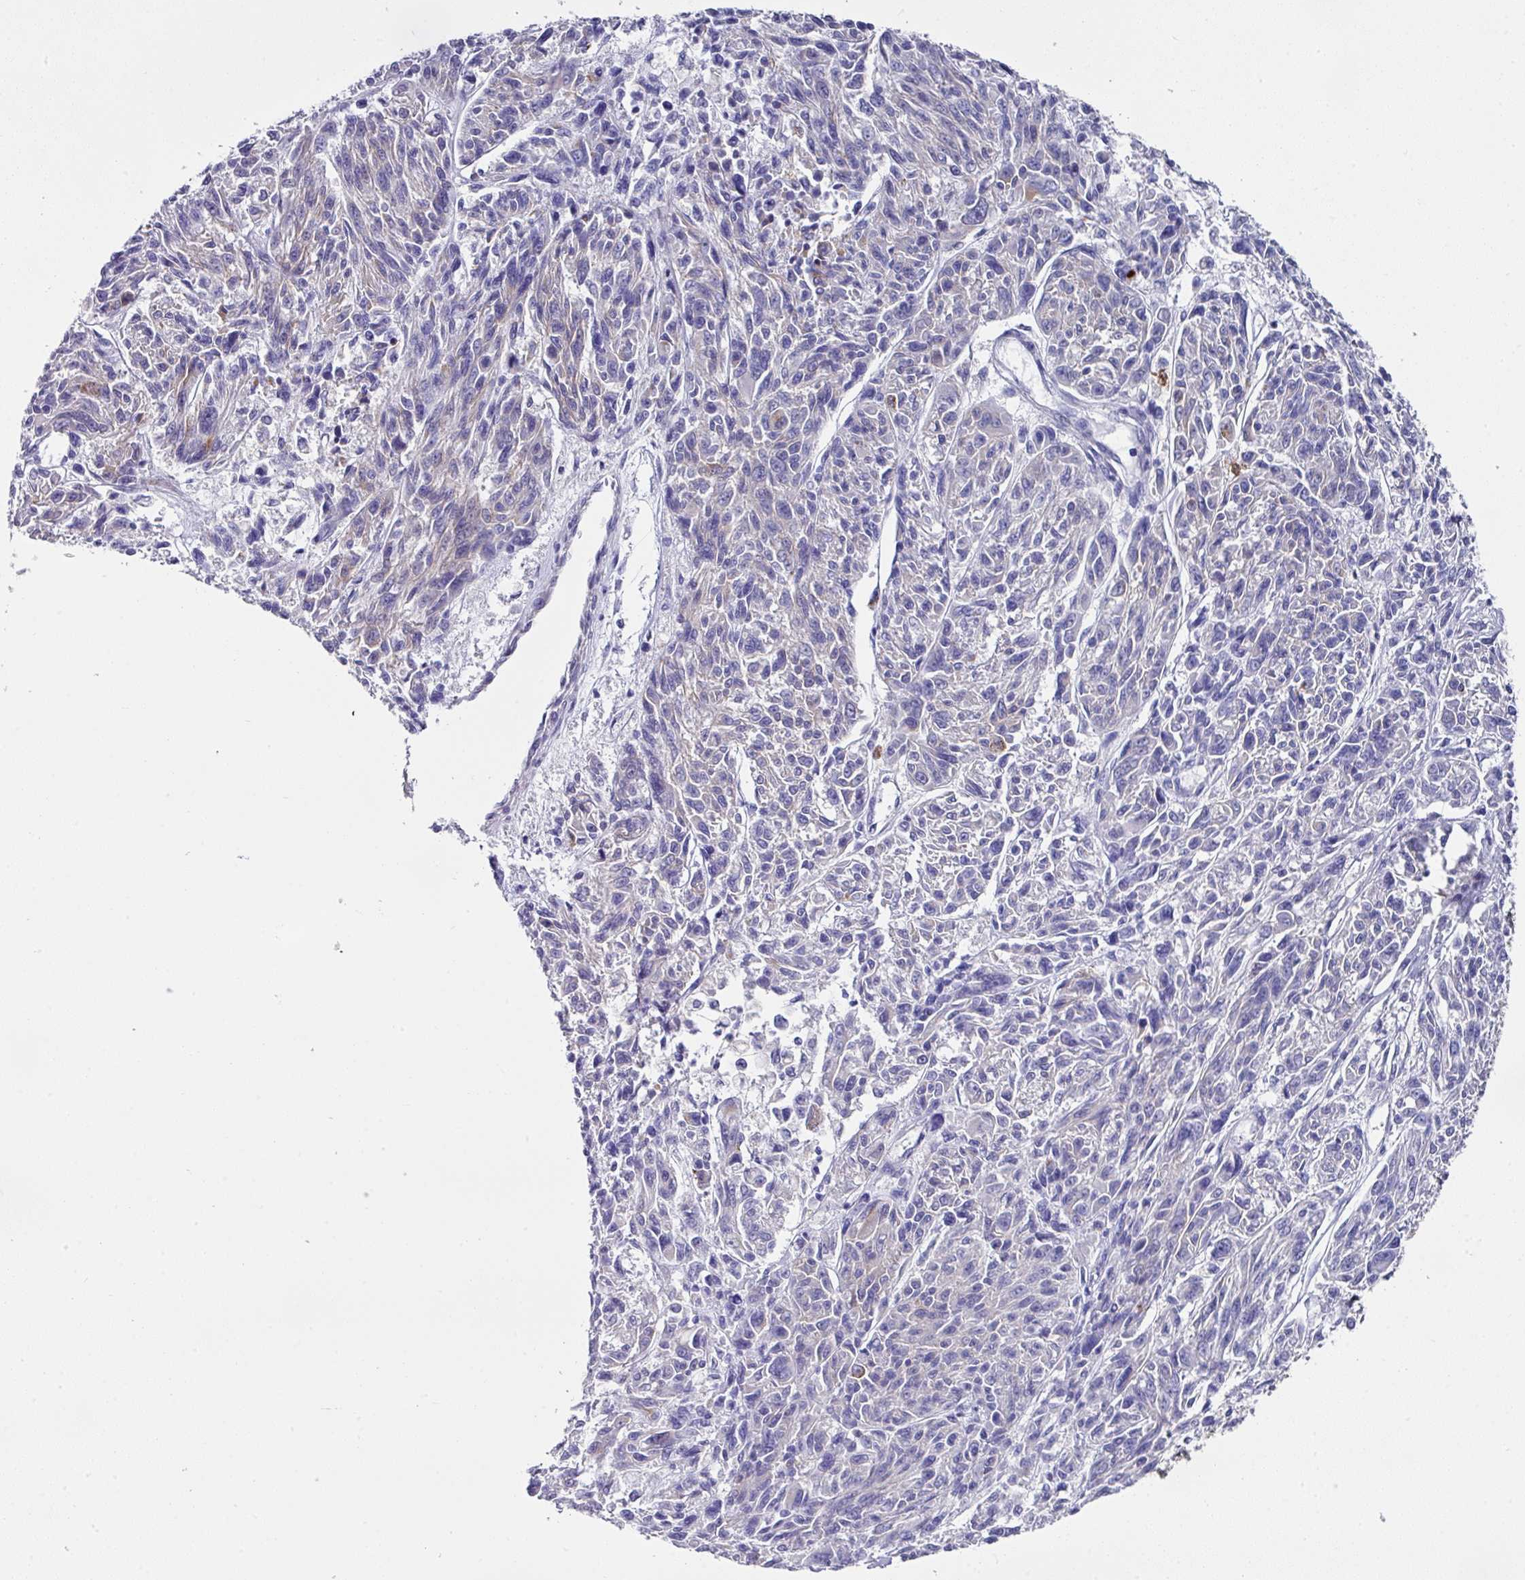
{"staining": {"intensity": "negative", "quantity": "none", "location": "none"}, "tissue": "melanoma", "cell_type": "Tumor cells", "image_type": "cancer", "snomed": [{"axis": "morphology", "description": "Malignant melanoma, NOS"}, {"axis": "topography", "description": "Skin"}], "caption": "A histopathology image of melanoma stained for a protein shows no brown staining in tumor cells.", "gene": "CLDN1", "patient": {"sex": "male", "age": 53}}